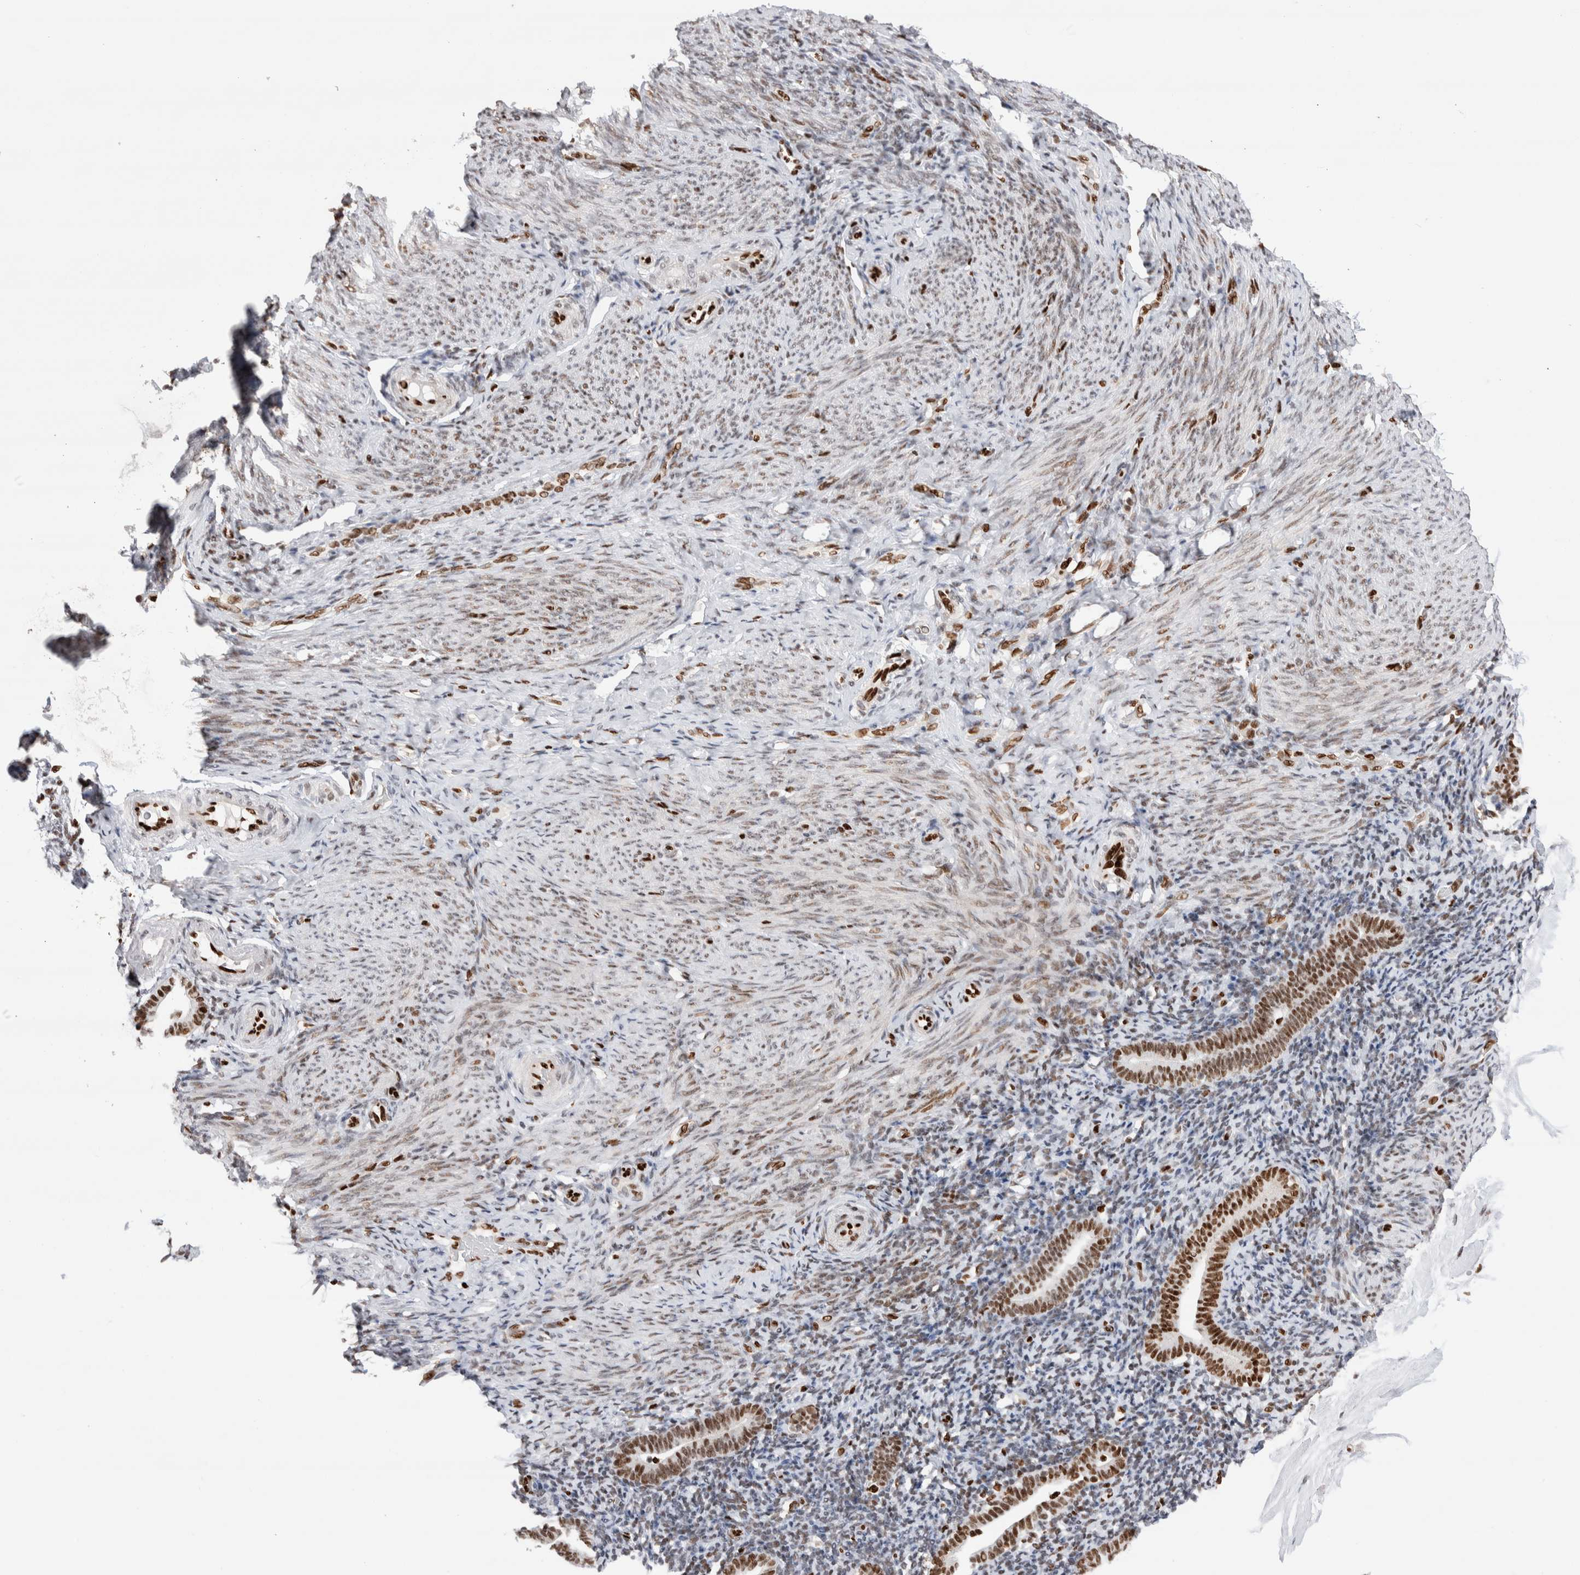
{"staining": {"intensity": "strong", "quantity": "25%-75%", "location": "nuclear"}, "tissue": "endometrium", "cell_type": "Cells in endometrial stroma", "image_type": "normal", "snomed": [{"axis": "morphology", "description": "Normal tissue, NOS"}, {"axis": "topography", "description": "Endometrium"}], "caption": "Protein expression by immunohistochemistry shows strong nuclear staining in about 25%-75% of cells in endometrial stroma in unremarkable endometrium.", "gene": "C17orf49", "patient": {"sex": "female", "age": 51}}